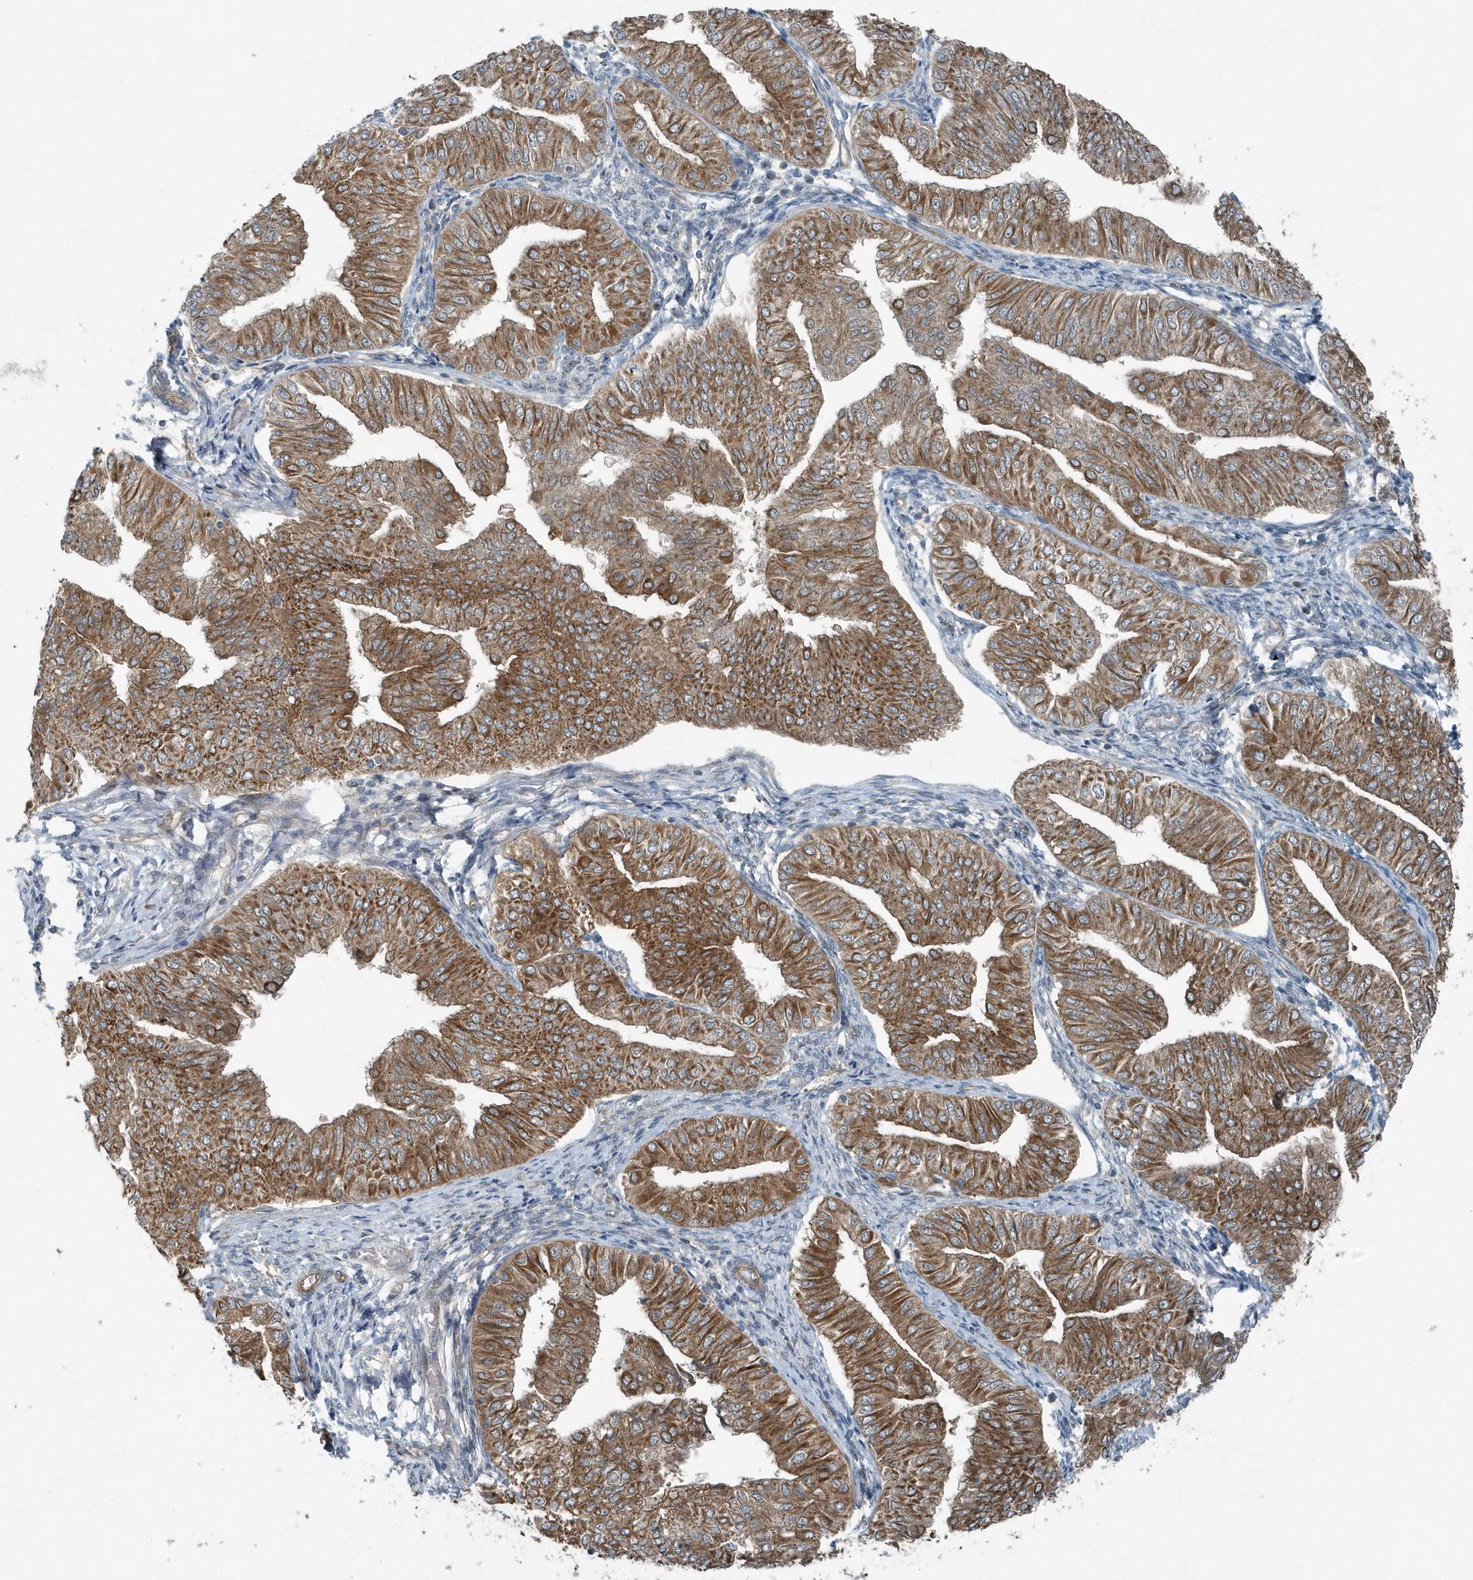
{"staining": {"intensity": "moderate", "quantity": ">75%", "location": "cytoplasmic/membranous"}, "tissue": "endometrial cancer", "cell_type": "Tumor cells", "image_type": "cancer", "snomed": [{"axis": "morphology", "description": "Normal tissue, NOS"}, {"axis": "morphology", "description": "Adenocarcinoma, NOS"}, {"axis": "topography", "description": "Endometrium"}], "caption": "Human adenocarcinoma (endometrial) stained with a protein marker displays moderate staining in tumor cells.", "gene": "GCC2", "patient": {"sex": "female", "age": 53}}